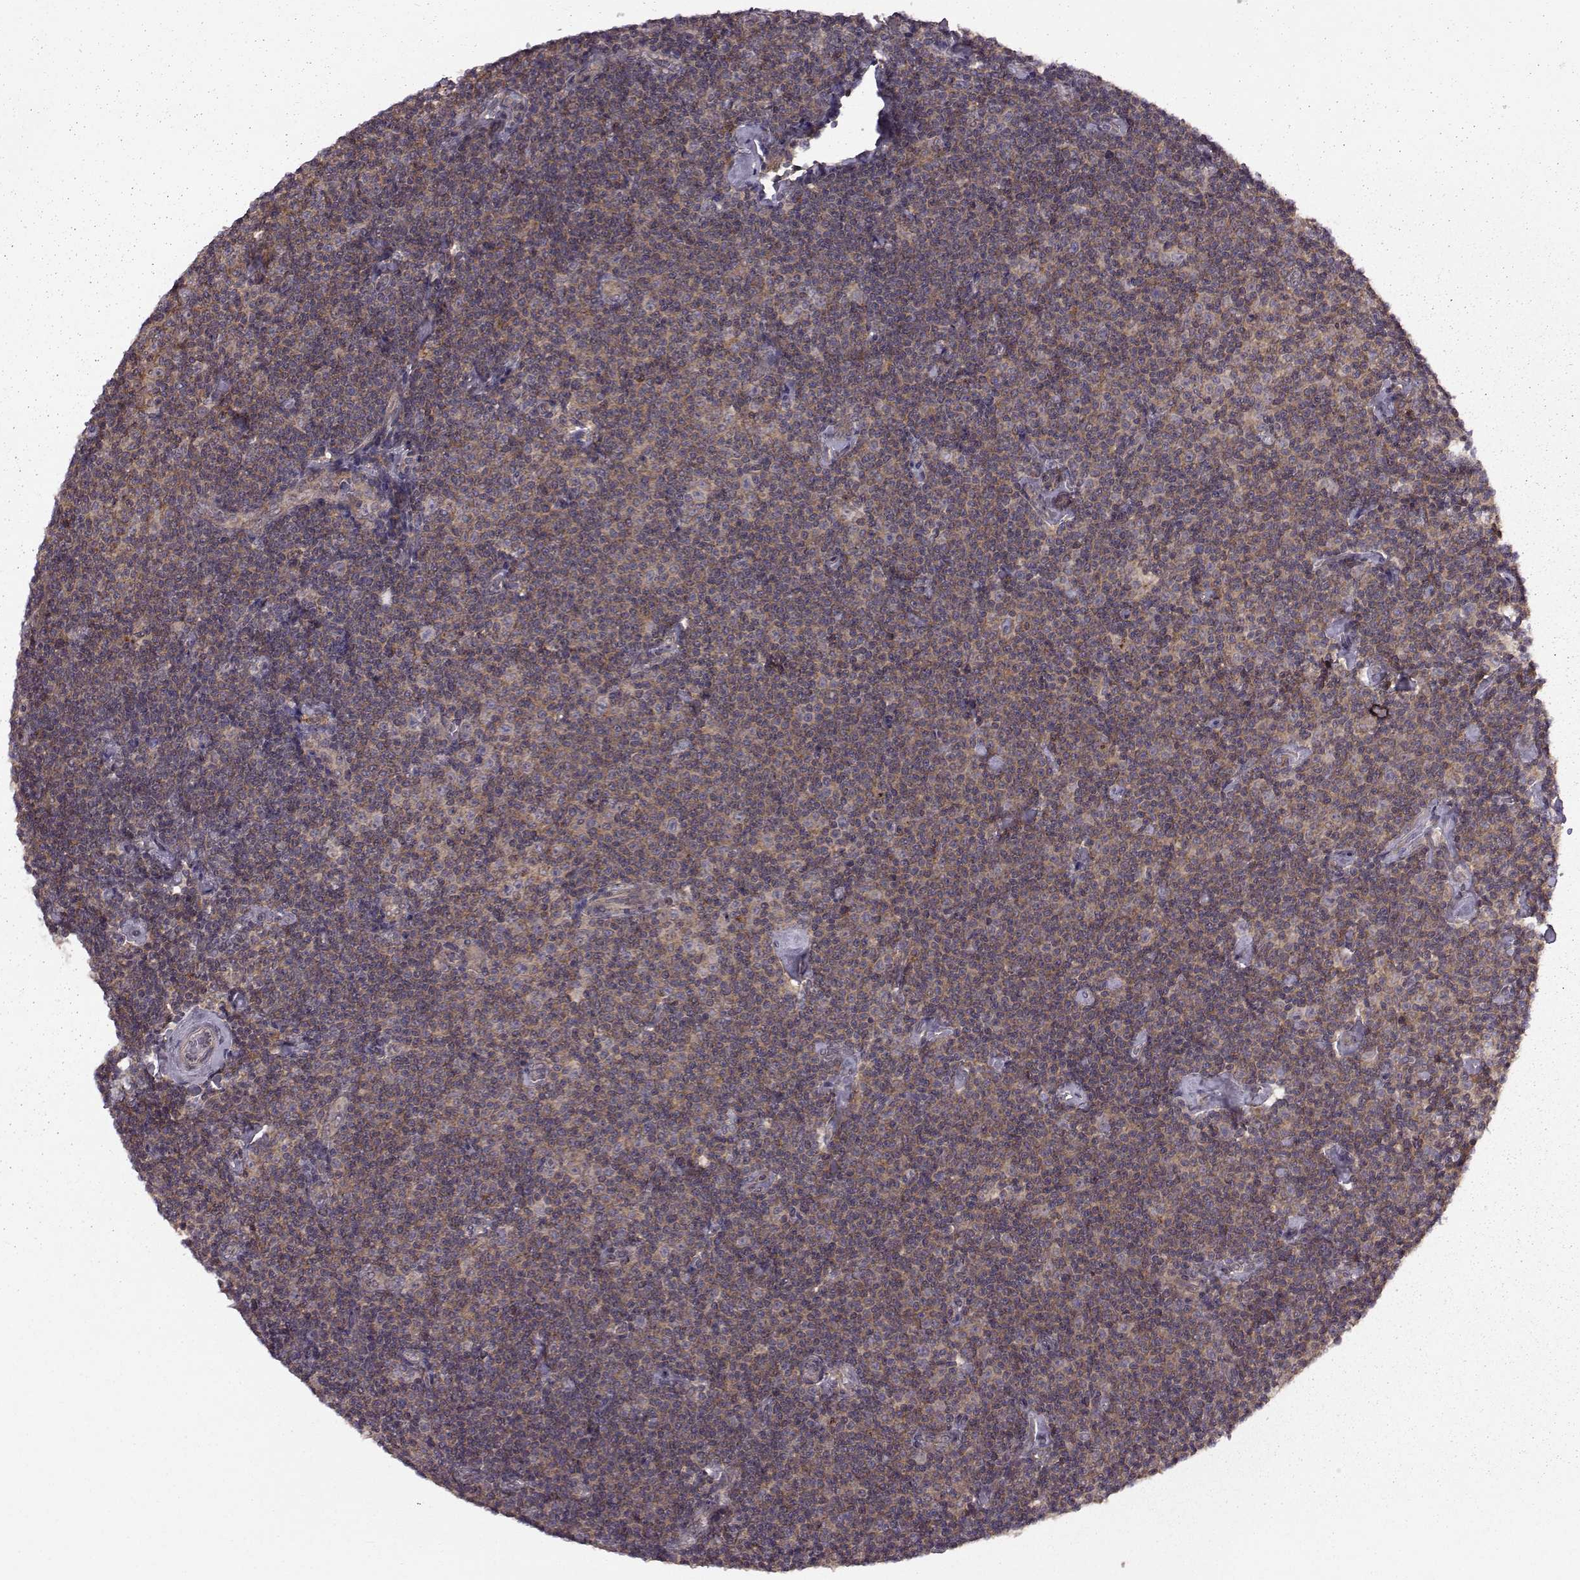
{"staining": {"intensity": "moderate", "quantity": ">75%", "location": "cytoplasmic/membranous"}, "tissue": "lymphoma", "cell_type": "Tumor cells", "image_type": "cancer", "snomed": [{"axis": "morphology", "description": "Malignant lymphoma, non-Hodgkin's type, Low grade"}, {"axis": "topography", "description": "Lymph node"}], "caption": "Lymphoma stained for a protein shows moderate cytoplasmic/membranous positivity in tumor cells. Nuclei are stained in blue.", "gene": "FNIP2", "patient": {"sex": "male", "age": 81}}